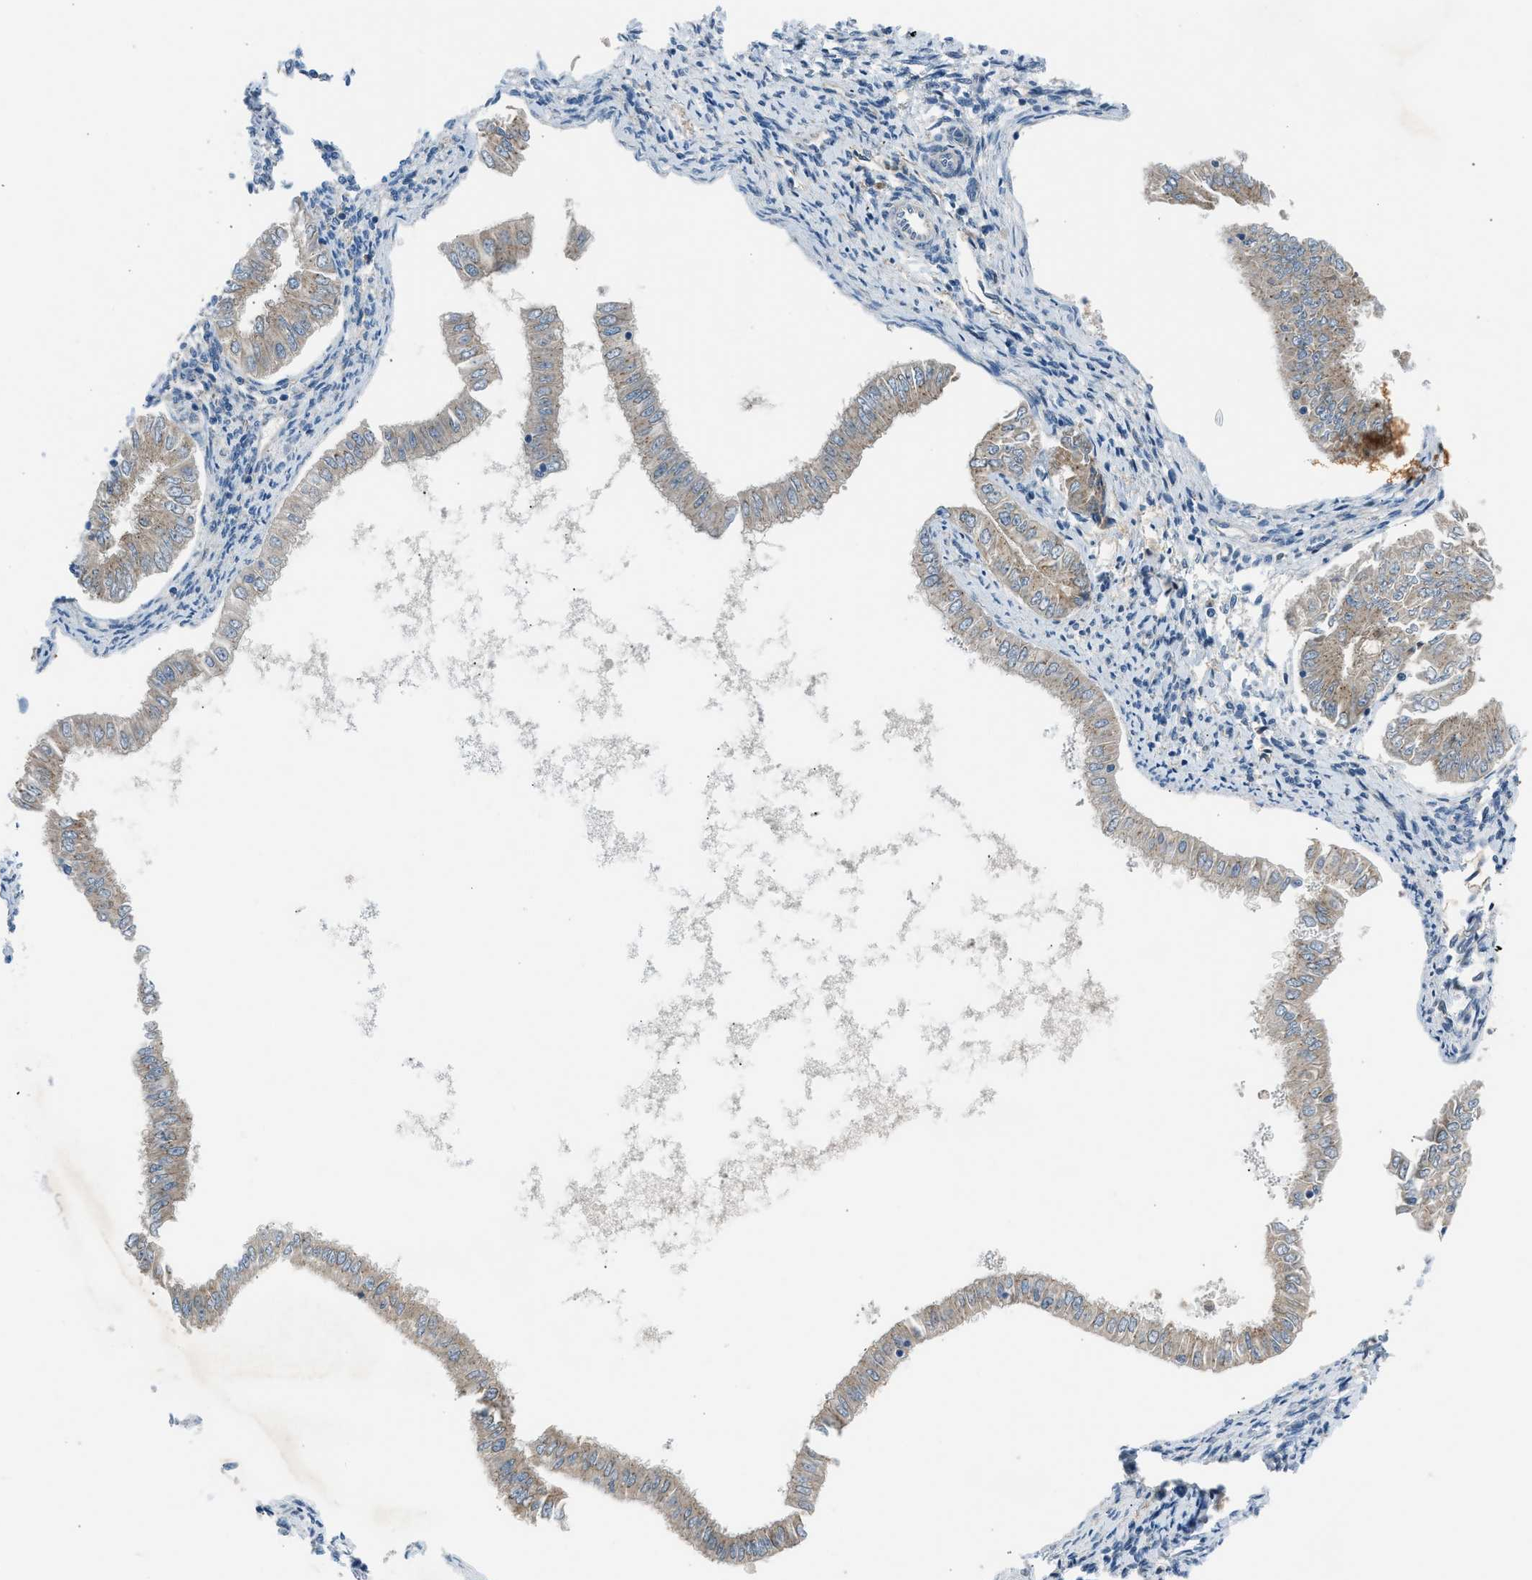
{"staining": {"intensity": "weak", "quantity": ">75%", "location": "cytoplasmic/membranous"}, "tissue": "endometrial cancer", "cell_type": "Tumor cells", "image_type": "cancer", "snomed": [{"axis": "morphology", "description": "Adenocarcinoma, NOS"}, {"axis": "topography", "description": "Endometrium"}], "caption": "Immunohistochemistry (IHC) (DAB (3,3'-diaminobenzidine)) staining of human endometrial cancer exhibits weak cytoplasmic/membranous protein staining in about >75% of tumor cells.", "gene": "EDARADD", "patient": {"sex": "female", "age": 53}}